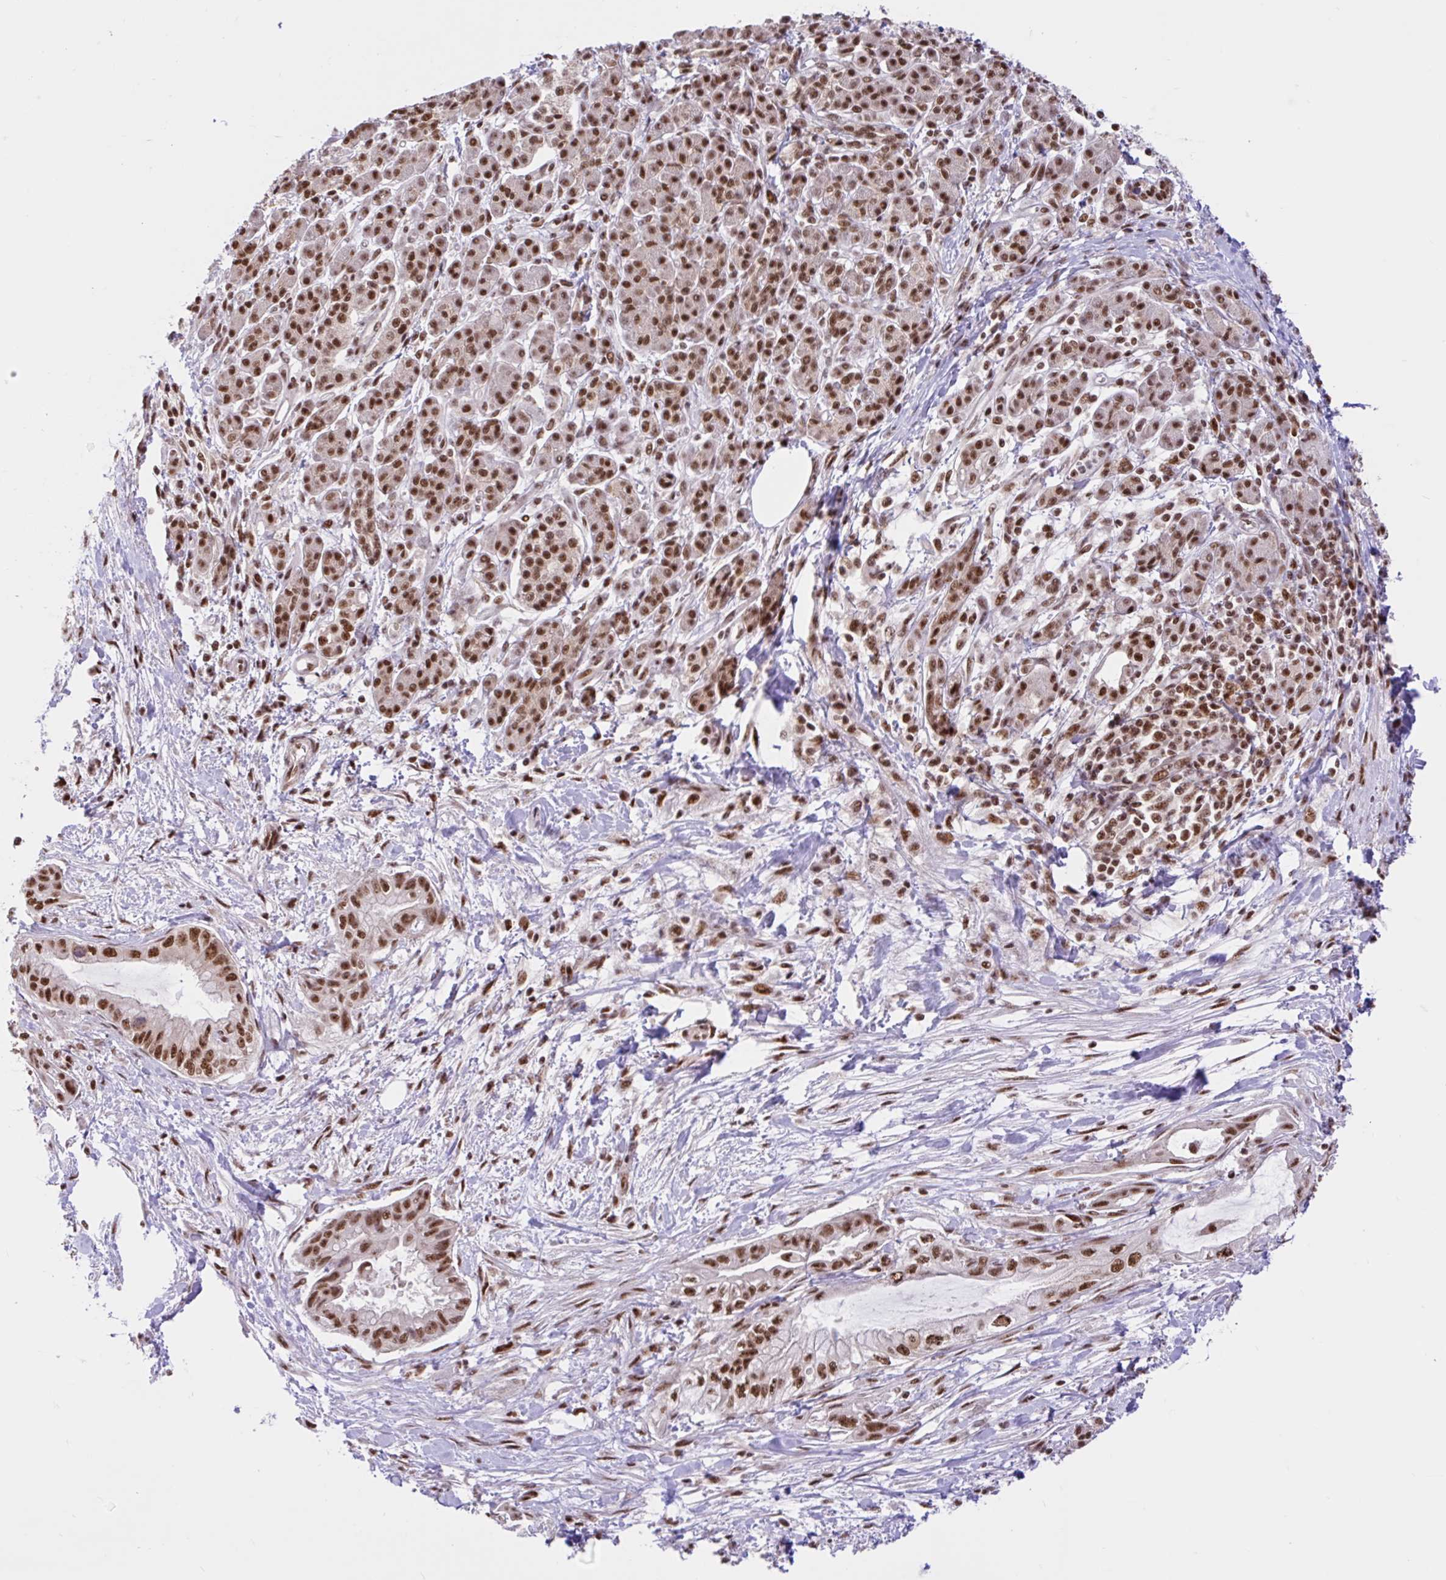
{"staining": {"intensity": "strong", "quantity": ">75%", "location": "nuclear"}, "tissue": "pancreatic cancer", "cell_type": "Tumor cells", "image_type": "cancer", "snomed": [{"axis": "morphology", "description": "Adenocarcinoma, NOS"}, {"axis": "topography", "description": "Pancreas"}], "caption": "High-power microscopy captured an IHC photomicrograph of adenocarcinoma (pancreatic), revealing strong nuclear staining in about >75% of tumor cells.", "gene": "CCDC12", "patient": {"sex": "male", "age": 48}}